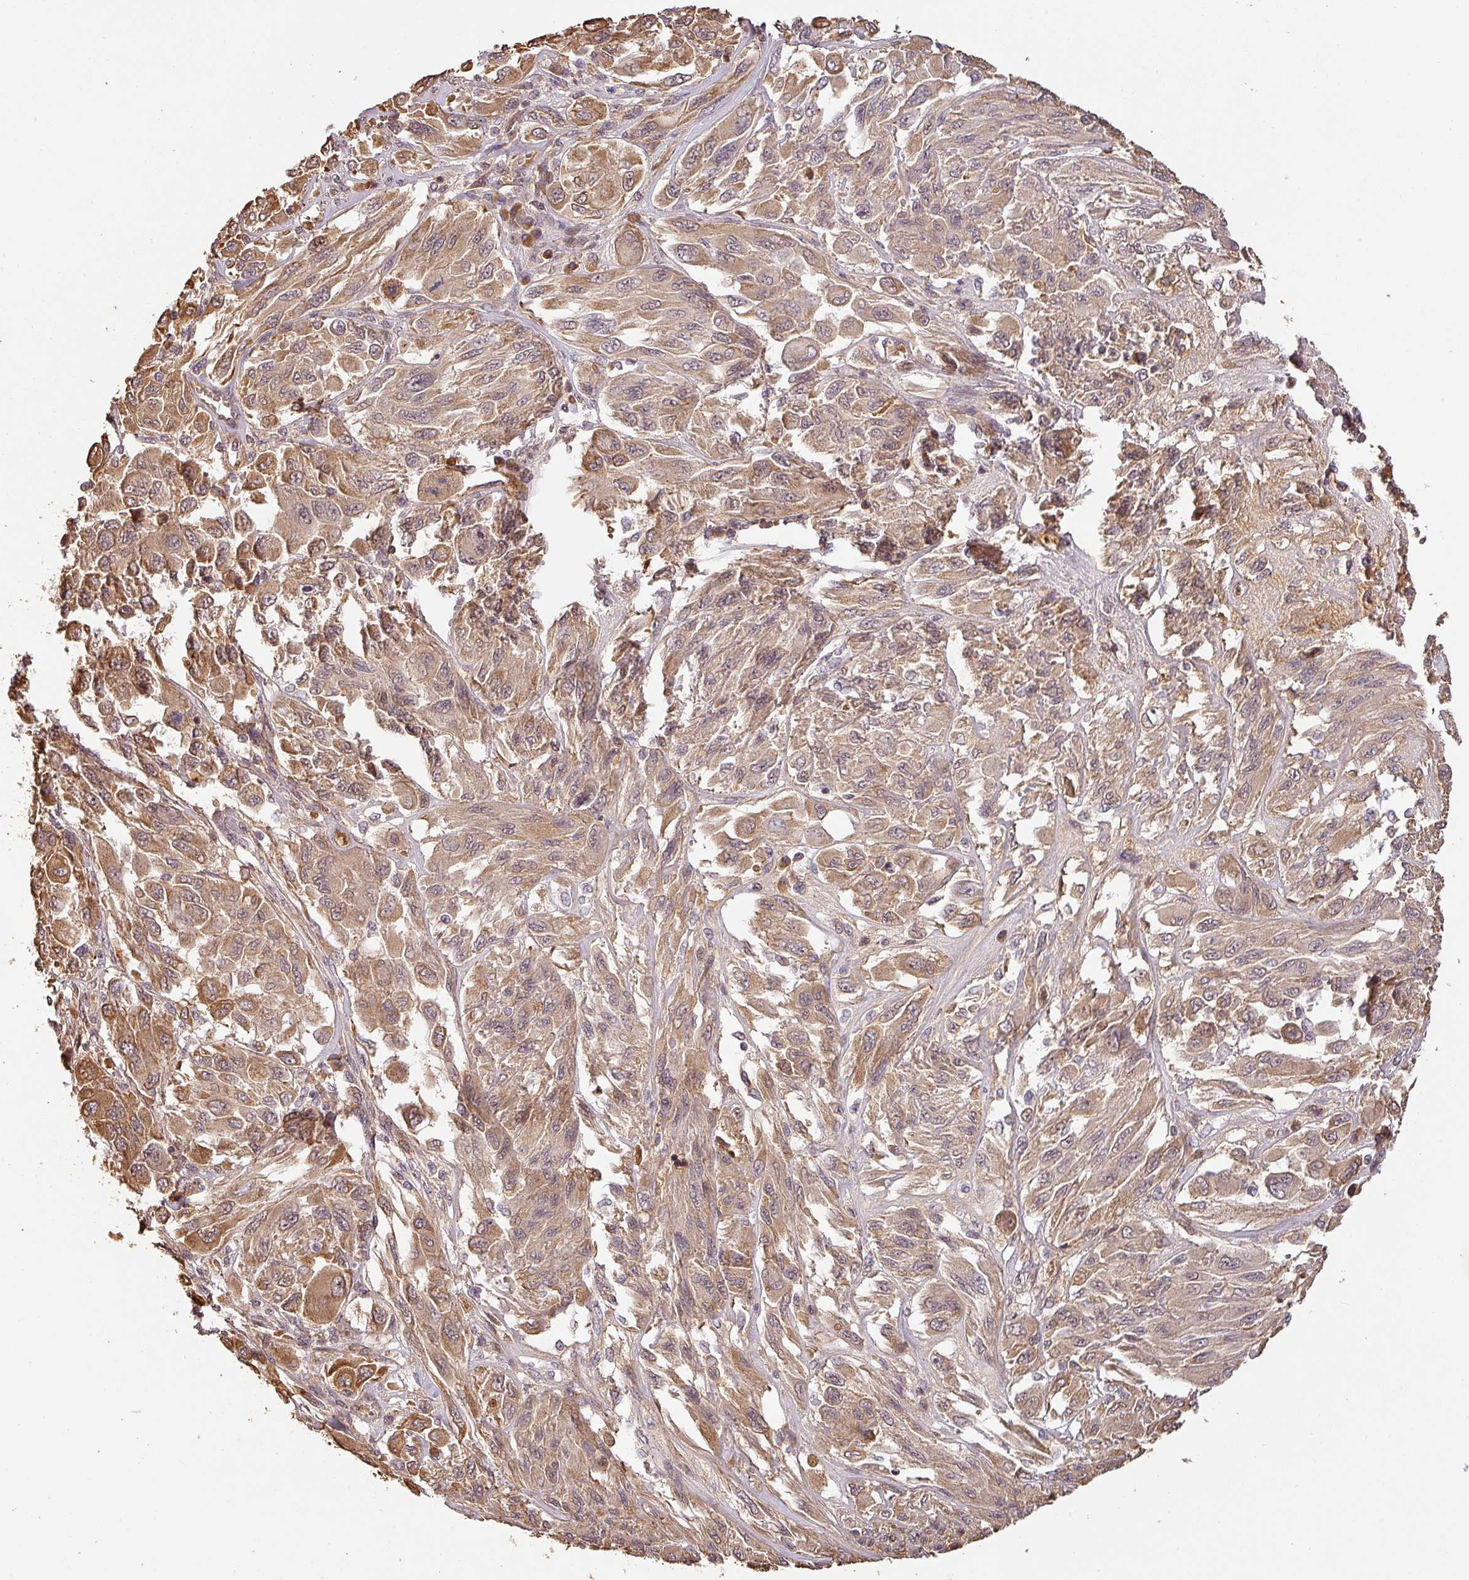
{"staining": {"intensity": "moderate", "quantity": "25%-75%", "location": "cytoplasmic/membranous"}, "tissue": "melanoma", "cell_type": "Tumor cells", "image_type": "cancer", "snomed": [{"axis": "morphology", "description": "Malignant melanoma, NOS"}, {"axis": "topography", "description": "Skin"}], "caption": "Moderate cytoplasmic/membranous positivity for a protein is seen in about 25%-75% of tumor cells of malignant melanoma using IHC.", "gene": "BPIFB3", "patient": {"sex": "female", "age": 91}}